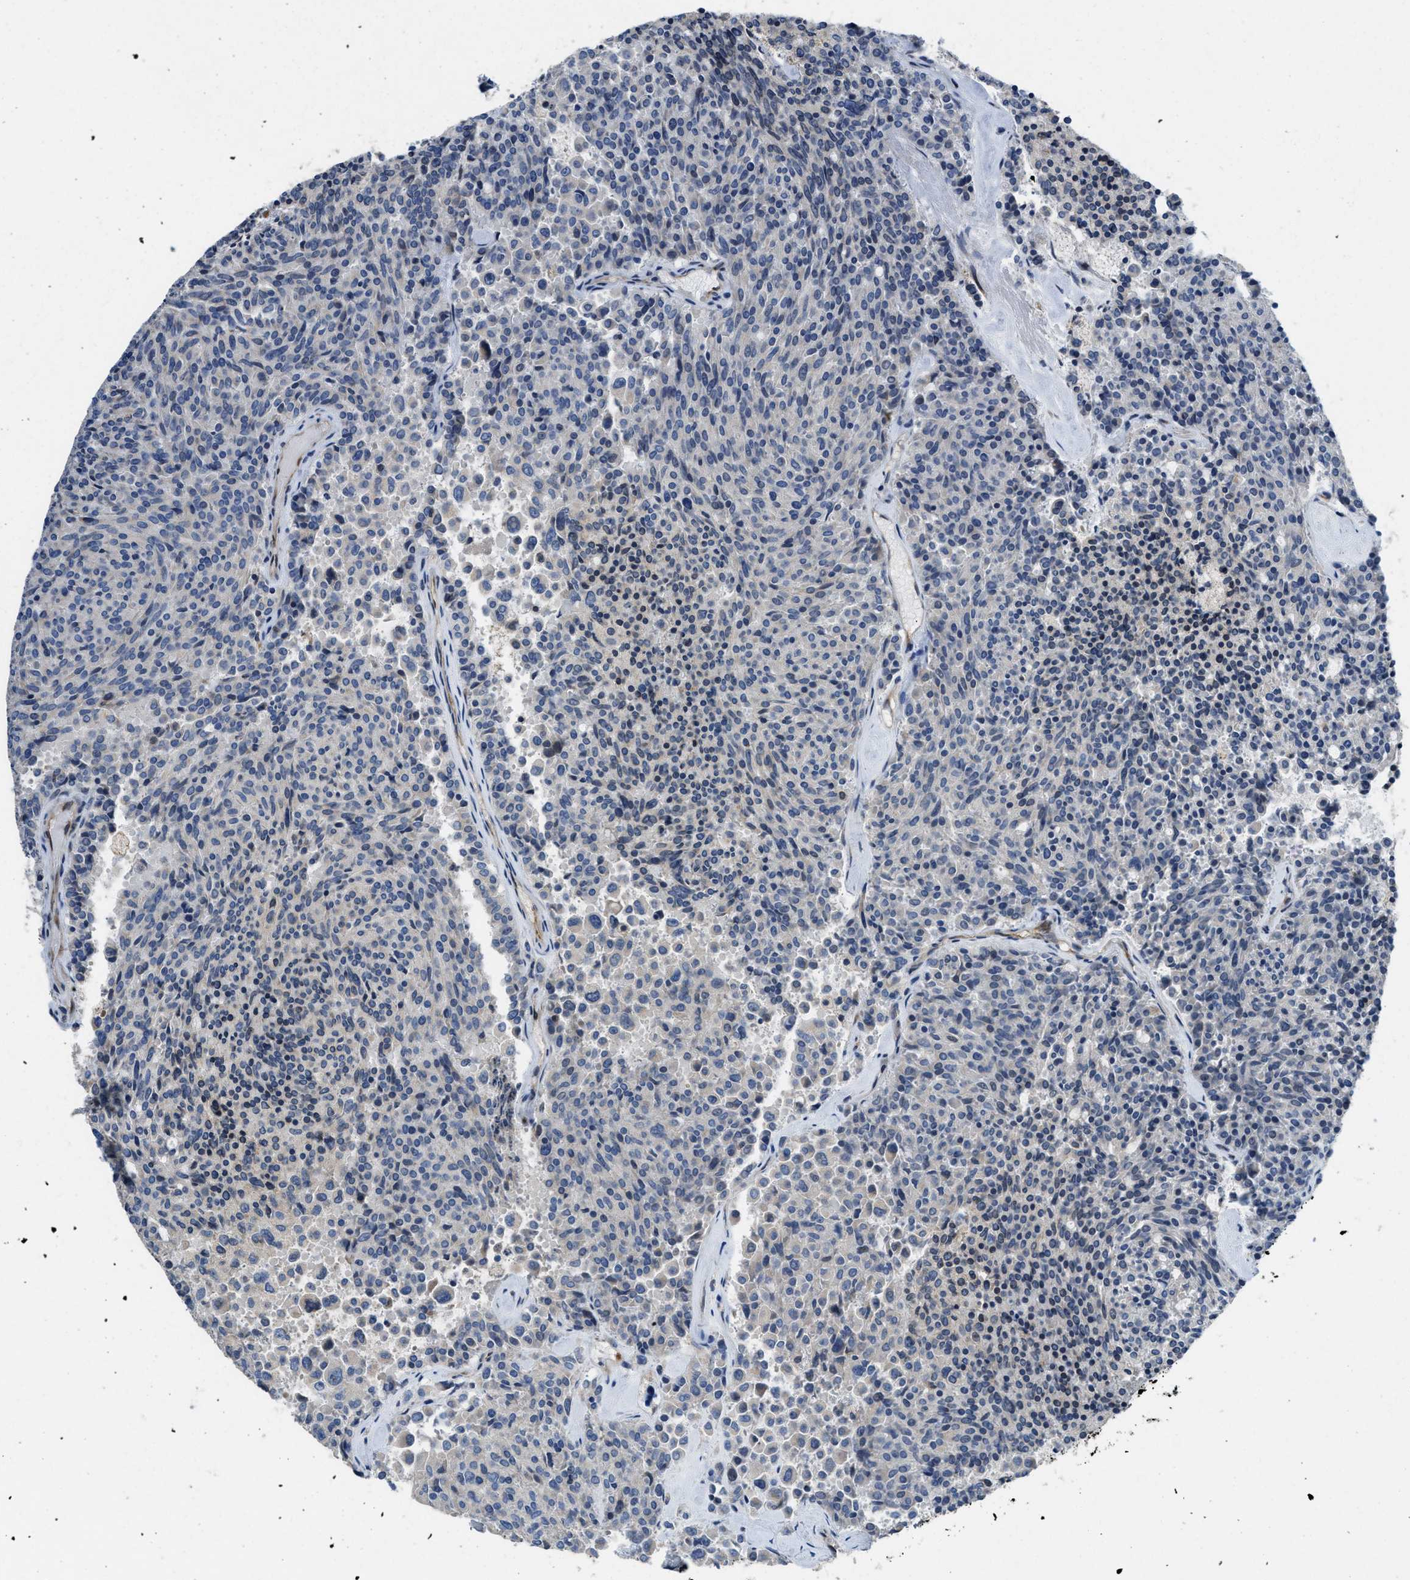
{"staining": {"intensity": "negative", "quantity": "none", "location": "none"}, "tissue": "carcinoid", "cell_type": "Tumor cells", "image_type": "cancer", "snomed": [{"axis": "morphology", "description": "Carcinoid, malignant, NOS"}, {"axis": "topography", "description": "Pancreas"}], "caption": "DAB (3,3'-diaminobenzidine) immunohistochemical staining of human carcinoid shows no significant staining in tumor cells. (IHC, brightfield microscopy, high magnification).", "gene": "GGCX", "patient": {"sex": "female", "age": 54}}